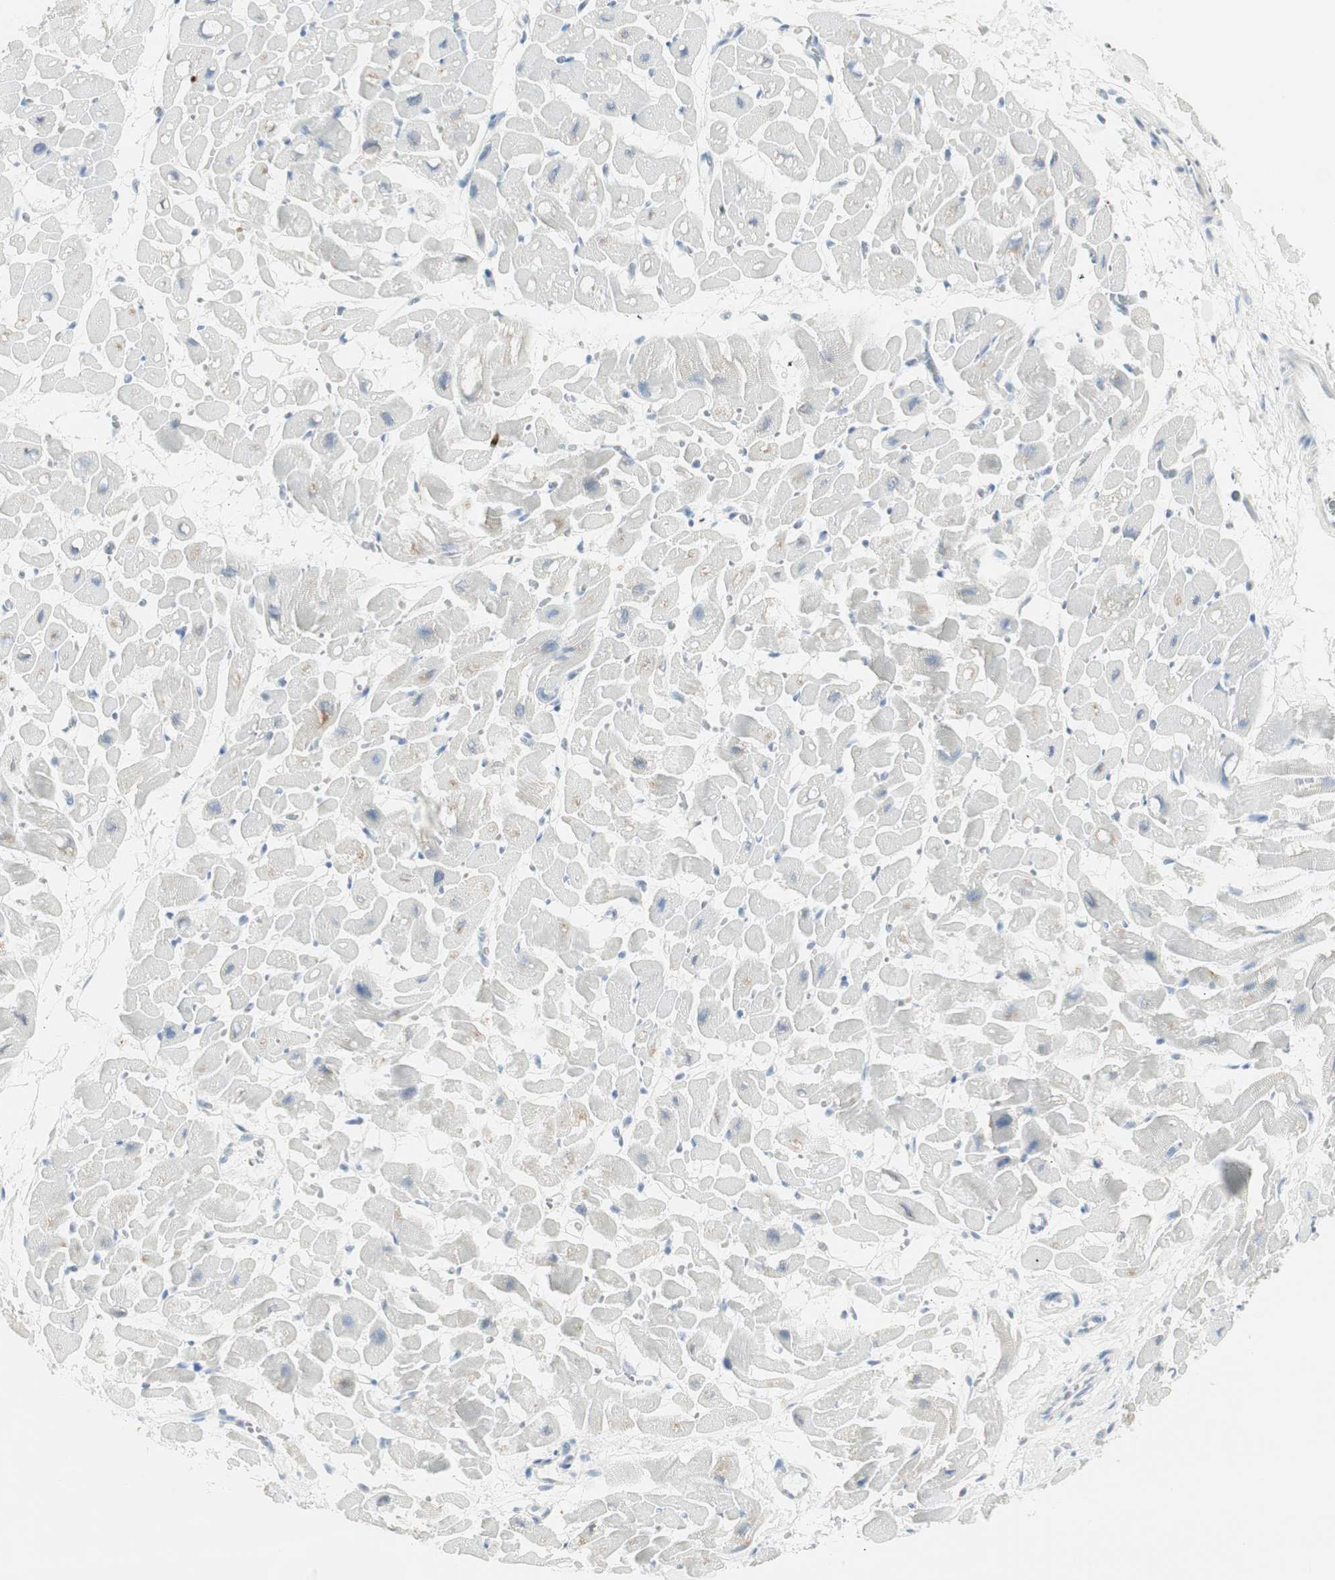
{"staining": {"intensity": "weak", "quantity": "<25%", "location": "cytoplasmic/membranous"}, "tissue": "heart muscle", "cell_type": "Cardiomyocytes", "image_type": "normal", "snomed": [{"axis": "morphology", "description": "Normal tissue, NOS"}, {"axis": "topography", "description": "Heart"}], "caption": "Micrograph shows no protein expression in cardiomyocytes of normal heart muscle. (DAB immunohistochemistry visualized using brightfield microscopy, high magnification).", "gene": "PRTN3", "patient": {"sex": "male", "age": 45}}